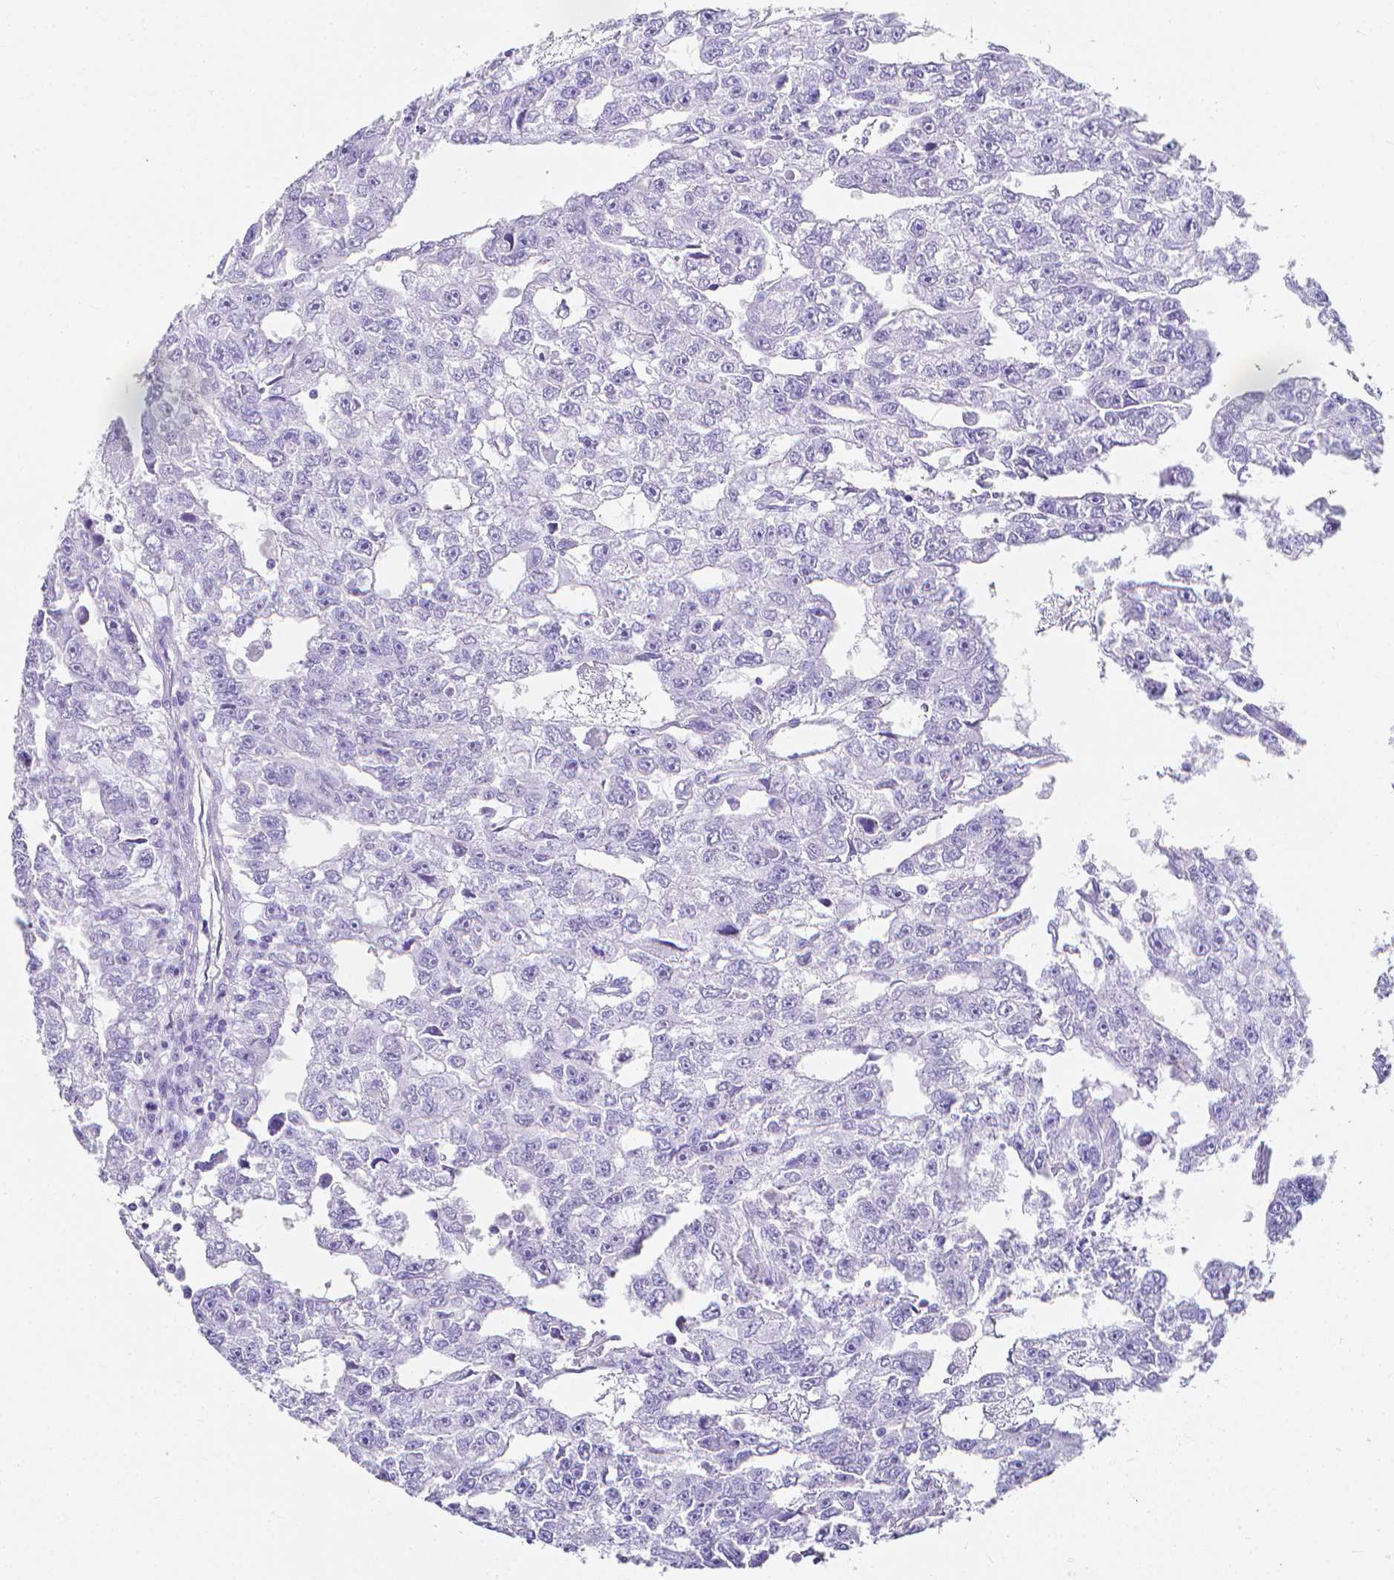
{"staining": {"intensity": "negative", "quantity": "none", "location": "none"}, "tissue": "testis cancer", "cell_type": "Tumor cells", "image_type": "cancer", "snomed": [{"axis": "morphology", "description": "Carcinoma, Embryonal, NOS"}, {"axis": "topography", "description": "Testis"}], "caption": "This is a histopathology image of immunohistochemistry (IHC) staining of testis cancer, which shows no expression in tumor cells.", "gene": "LGALS4", "patient": {"sex": "male", "age": 20}}